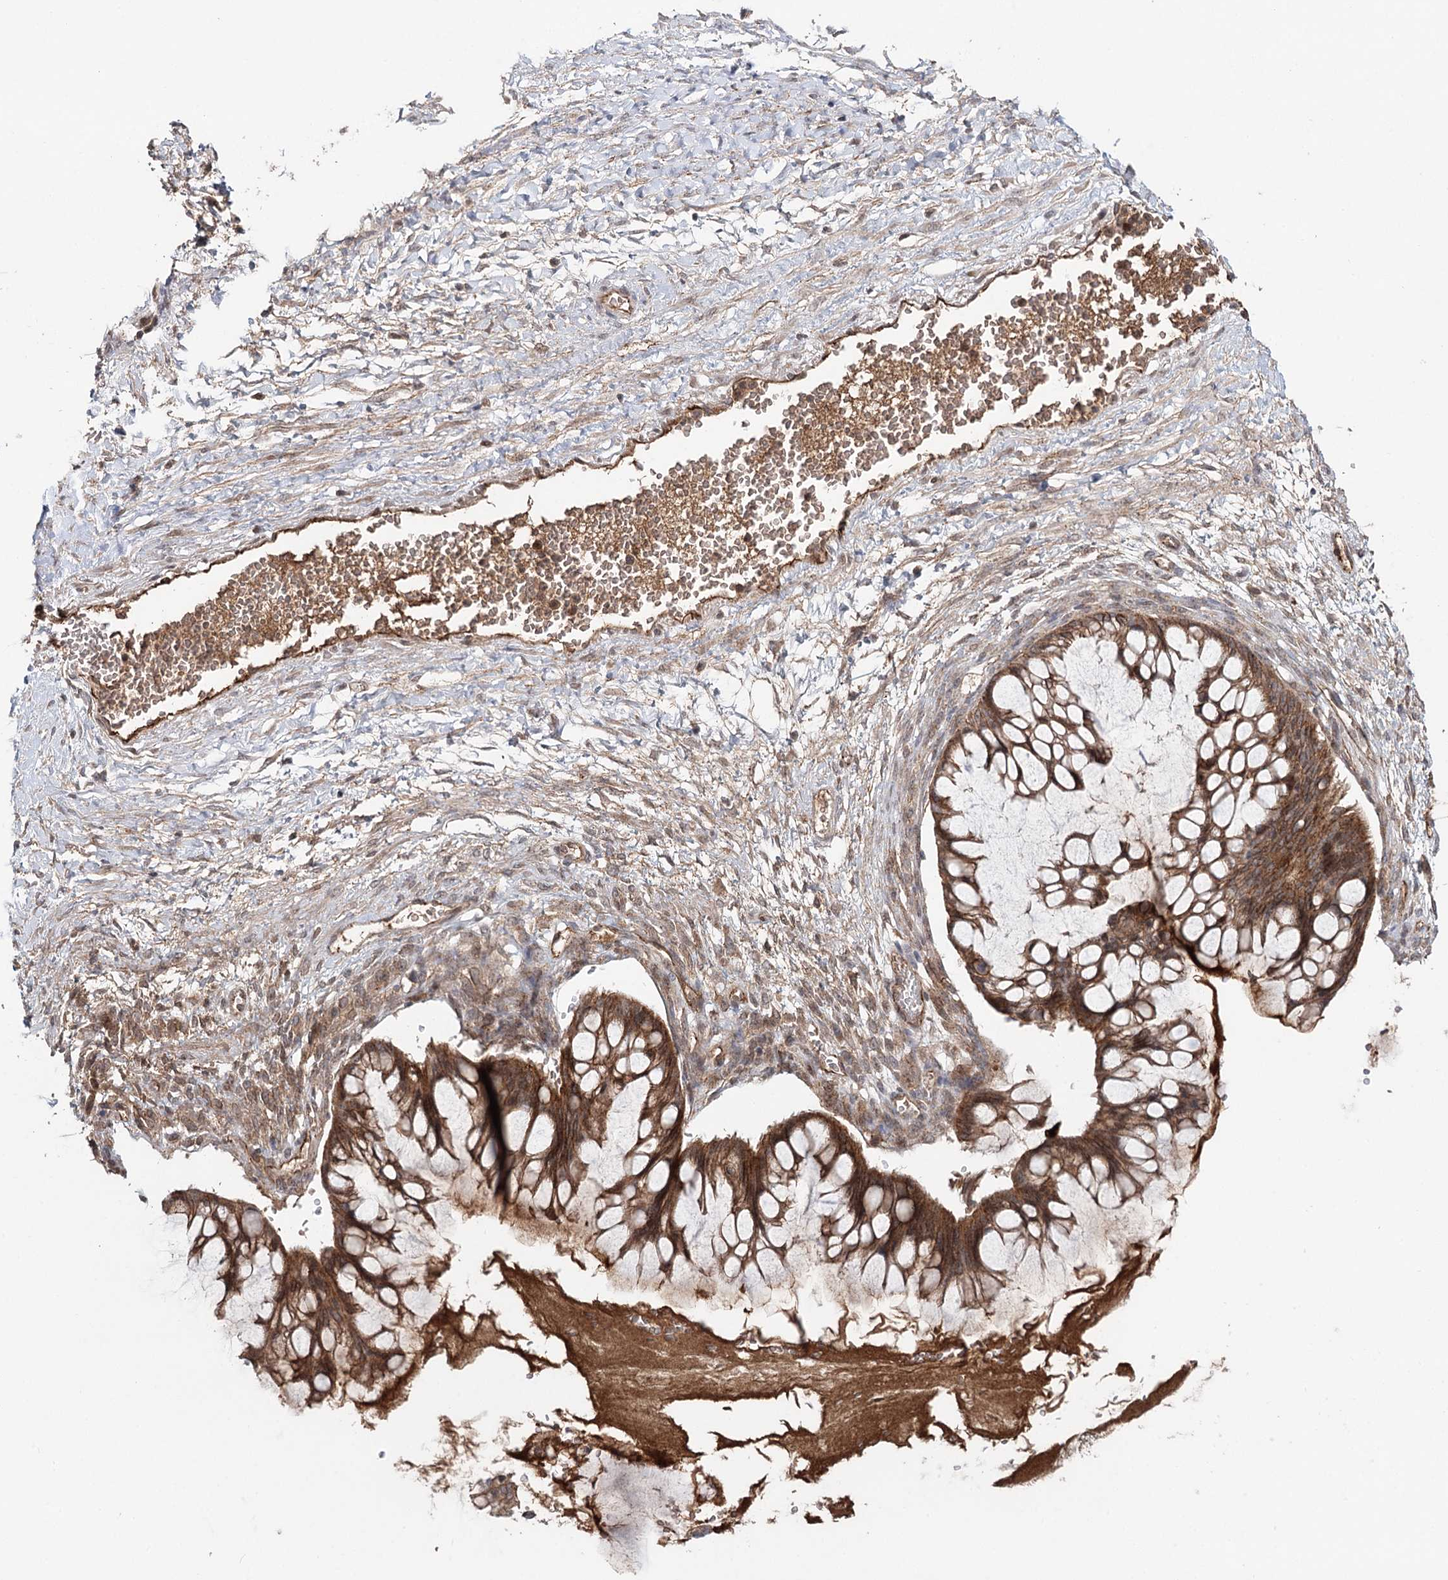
{"staining": {"intensity": "moderate", "quantity": ">75%", "location": "cytoplasmic/membranous"}, "tissue": "ovarian cancer", "cell_type": "Tumor cells", "image_type": "cancer", "snomed": [{"axis": "morphology", "description": "Cystadenocarcinoma, mucinous, NOS"}, {"axis": "topography", "description": "Ovary"}], "caption": "Tumor cells display medium levels of moderate cytoplasmic/membranous positivity in approximately >75% of cells in human mucinous cystadenocarcinoma (ovarian).", "gene": "PKP4", "patient": {"sex": "female", "age": 73}}